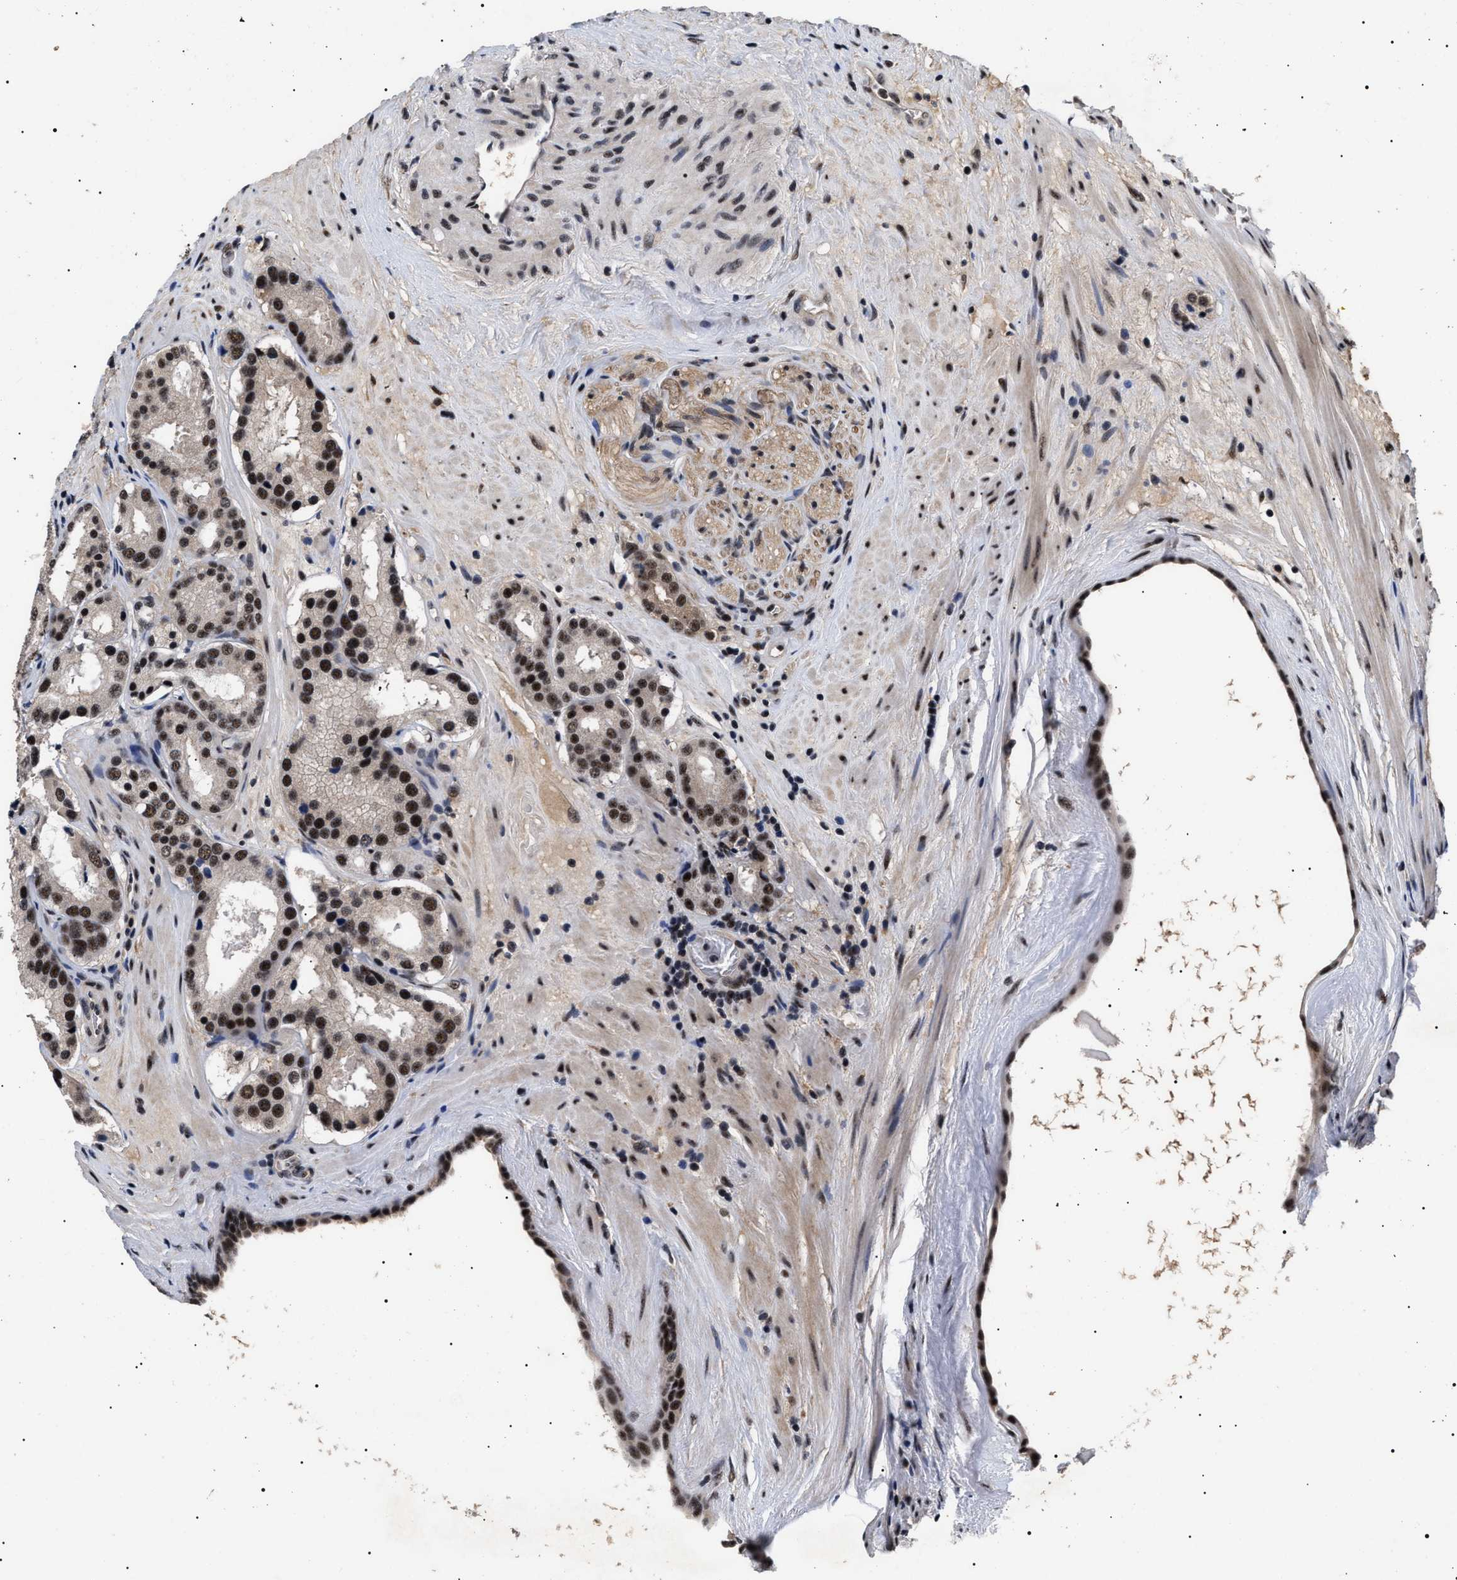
{"staining": {"intensity": "strong", "quantity": ">75%", "location": "nuclear"}, "tissue": "prostate cancer", "cell_type": "Tumor cells", "image_type": "cancer", "snomed": [{"axis": "morphology", "description": "Adenocarcinoma, Low grade"}, {"axis": "topography", "description": "Prostate"}], "caption": "Immunohistochemical staining of human prostate low-grade adenocarcinoma shows strong nuclear protein expression in about >75% of tumor cells. The staining was performed using DAB to visualize the protein expression in brown, while the nuclei were stained in blue with hematoxylin (Magnification: 20x).", "gene": "CAAP1", "patient": {"sex": "male", "age": 69}}